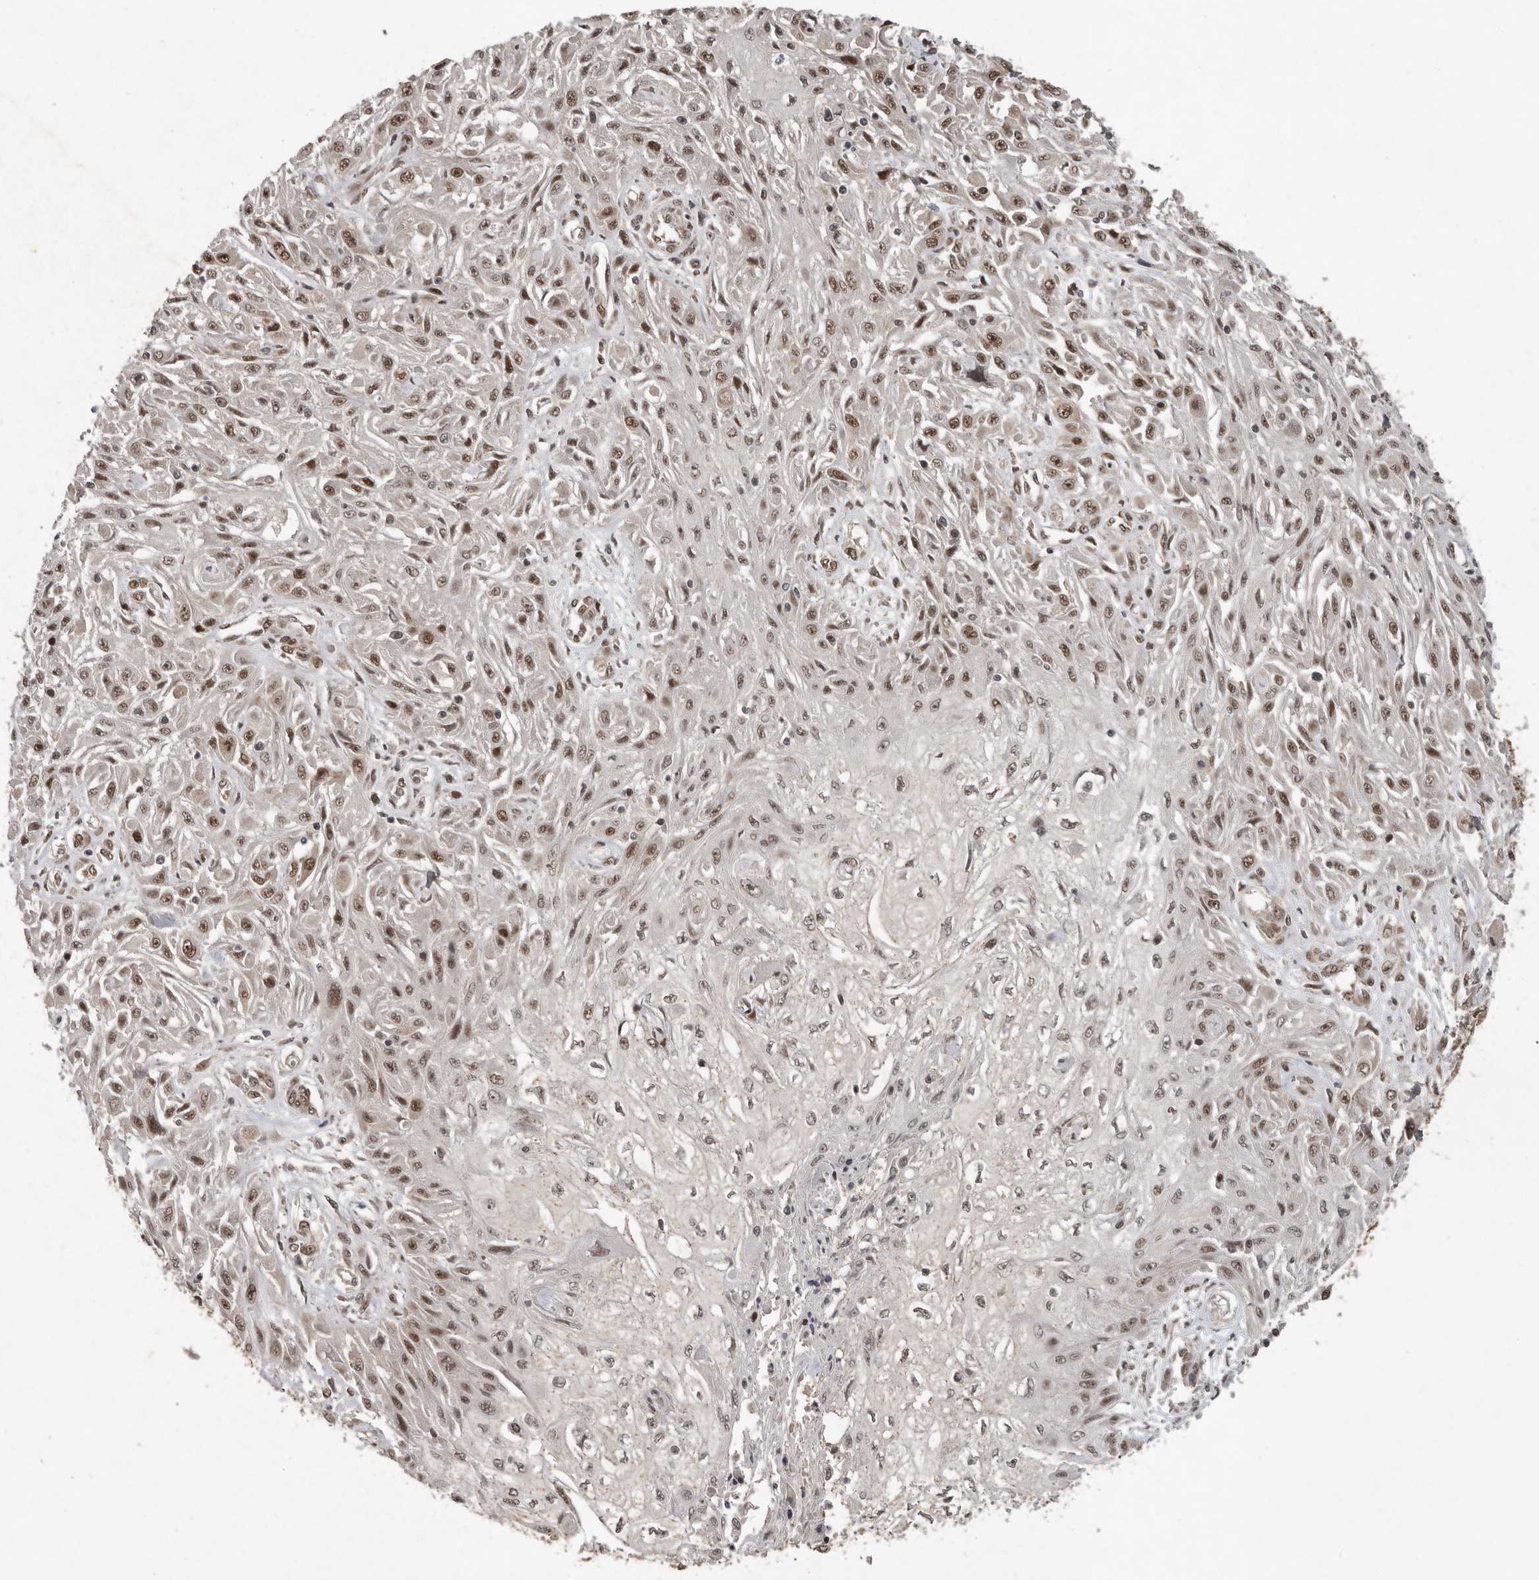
{"staining": {"intensity": "moderate", "quantity": "25%-75%", "location": "nuclear"}, "tissue": "skin cancer", "cell_type": "Tumor cells", "image_type": "cancer", "snomed": [{"axis": "morphology", "description": "Squamous cell carcinoma, NOS"}, {"axis": "morphology", "description": "Squamous cell carcinoma, metastatic, NOS"}, {"axis": "topography", "description": "Skin"}, {"axis": "topography", "description": "Lymph node"}], "caption": "A medium amount of moderate nuclear expression is appreciated in about 25%-75% of tumor cells in skin cancer tissue. (IHC, brightfield microscopy, high magnification).", "gene": "CDC27", "patient": {"sex": "male", "age": 75}}